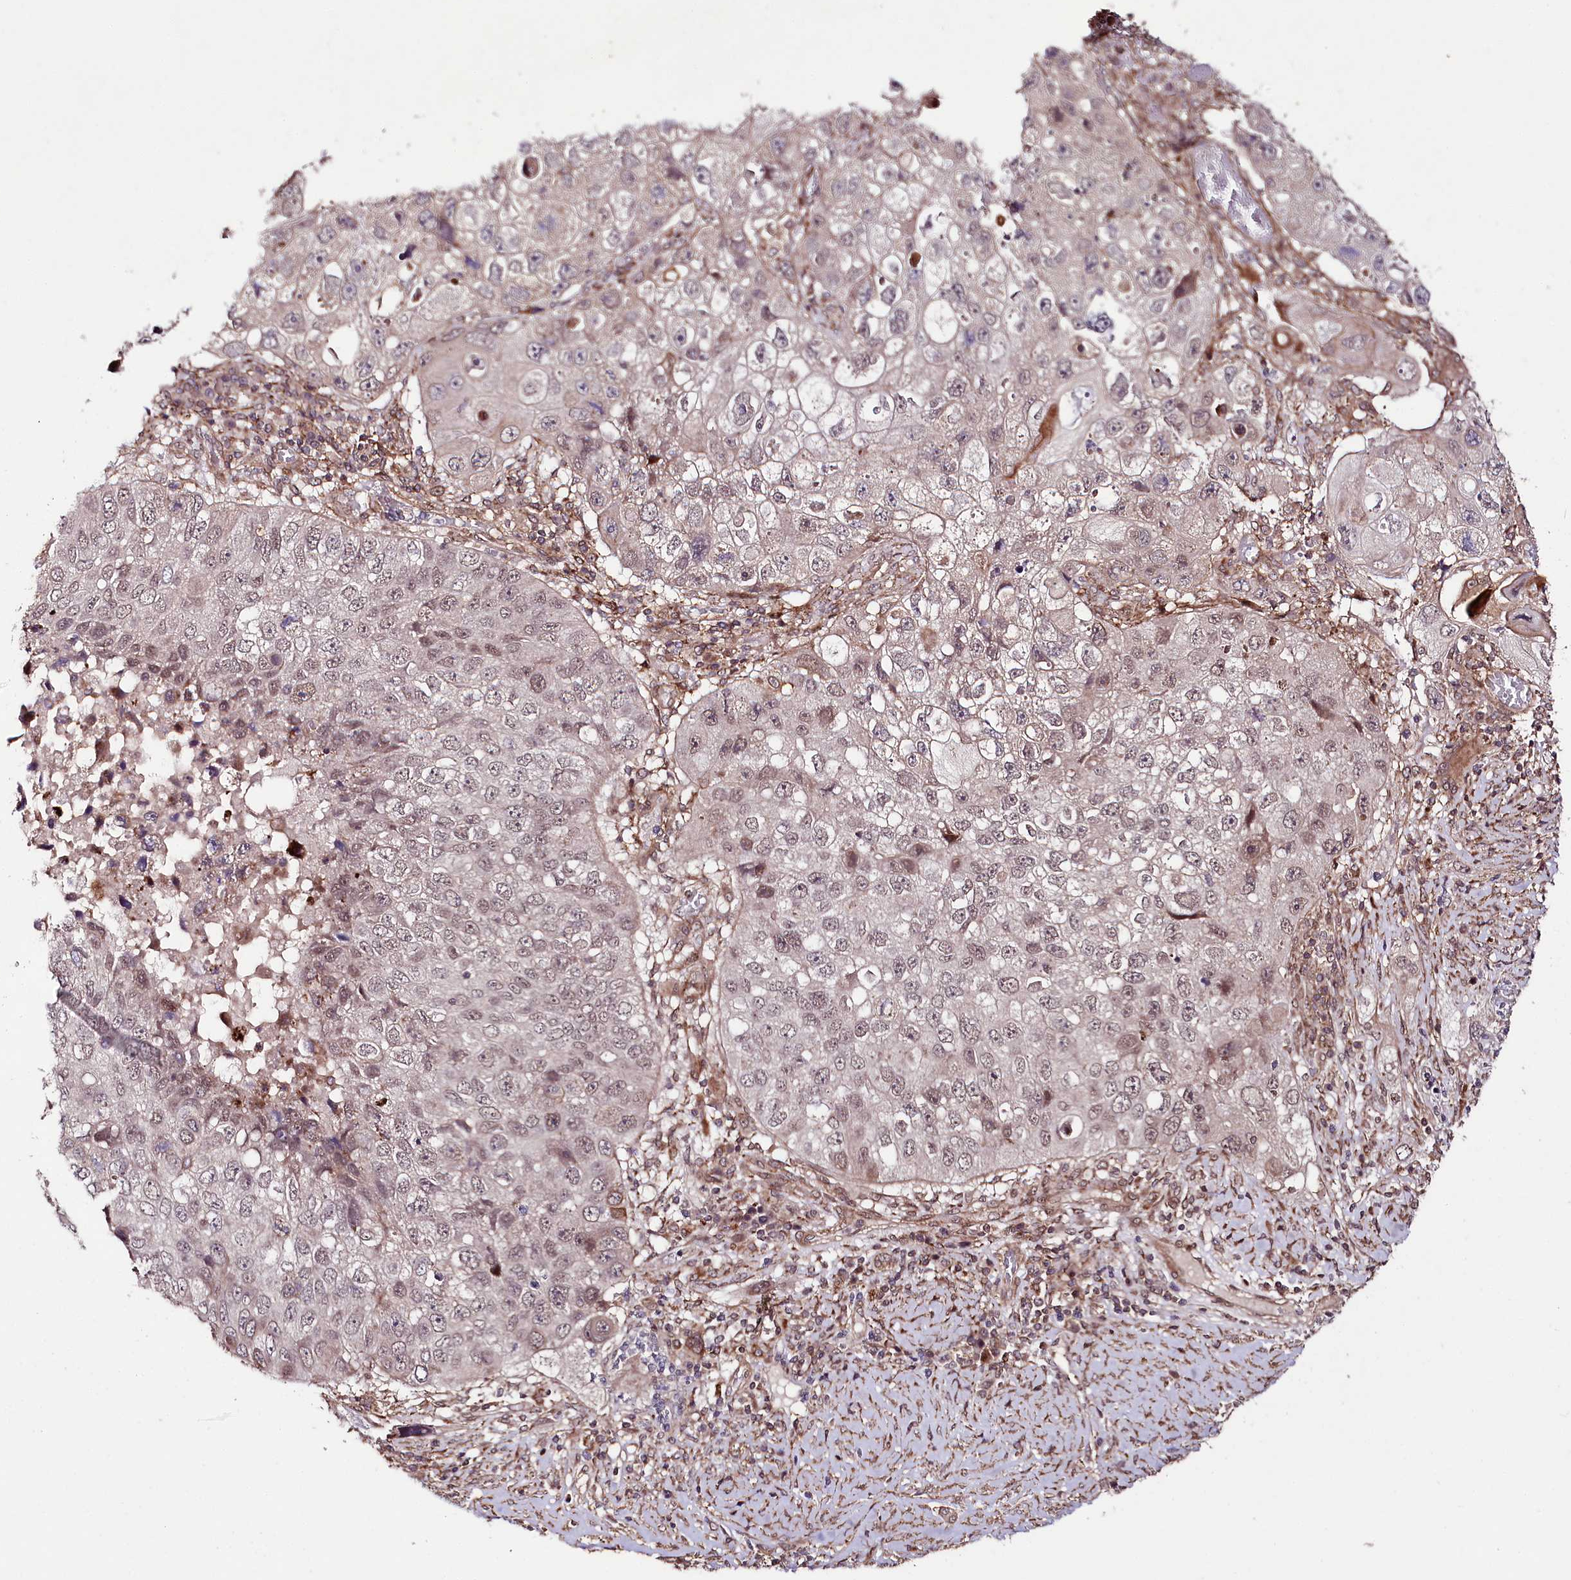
{"staining": {"intensity": "moderate", "quantity": "<25%", "location": "nuclear"}, "tissue": "lung cancer", "cell_type": "Tumor cells", "image_type": "cancer", "snomed": [{"axis": "morphology", "description": "Squamous cell carcinoma, NOS"}, {"axis": "topography", "description": "Lung"}], "caption": "Immunohistochemistry staining of squamous cell carcinoma (lung), which displays low levels of moderate nuclear expression in about <25% of tumor cells indicating moderate nuclear protein expression. The staining was performed using DAB (brown) for protein detection and nuclei were counterstained in hematoxylin (blue).", "gene": "PHLDB1", "patient": {"sex": "male", "age": 61}}